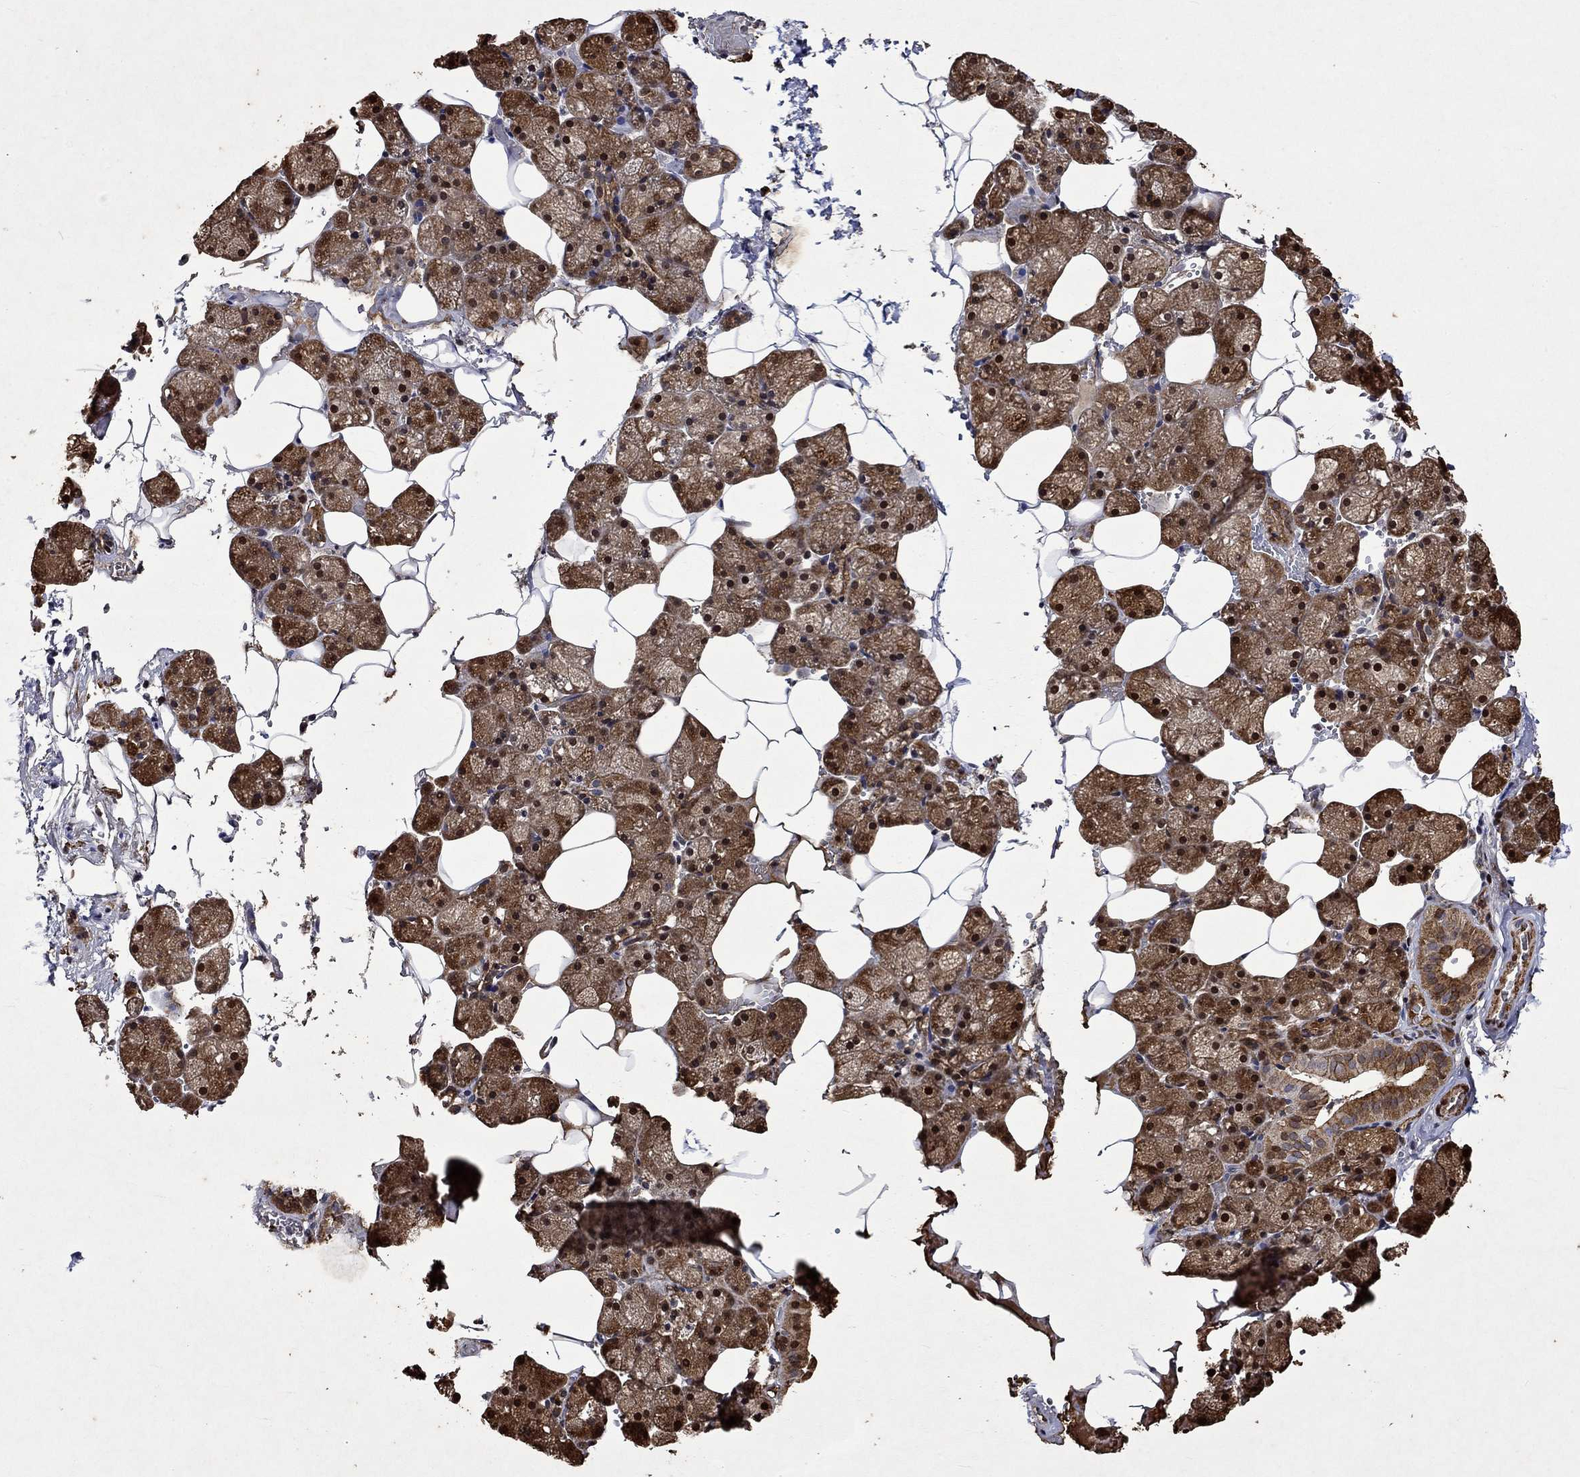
{"staining": {"intensity": "strong", "quantity": "25%-75%", "location": "cytoplasmic/membranous"}, "tissue": "salivary gland", "cell_type": "Glandular cells", "image_type": "normal", "snomed": [{"axis": "morphology", "description": "Normal tissue, NOS"}, {"axis": "topography", "description": "Salivary gland"}], "caption": "High-magnification brightfield microscopy of benign salivary gland stained with DAB (3,3'-diaminobenzidine) (brown) and counterstained with hematoxylin (blue). glandular cells exhibit strong cytoplasmic/membranous positivity is appreciated in about25%-75% of cells. The protein is stained brown, and the nuclei are stained in blue (DAB IHC with brightfield microscopy, high magnification).", "gene": "DDX3Y", "patient": {"sex": "male", "age": 38}}